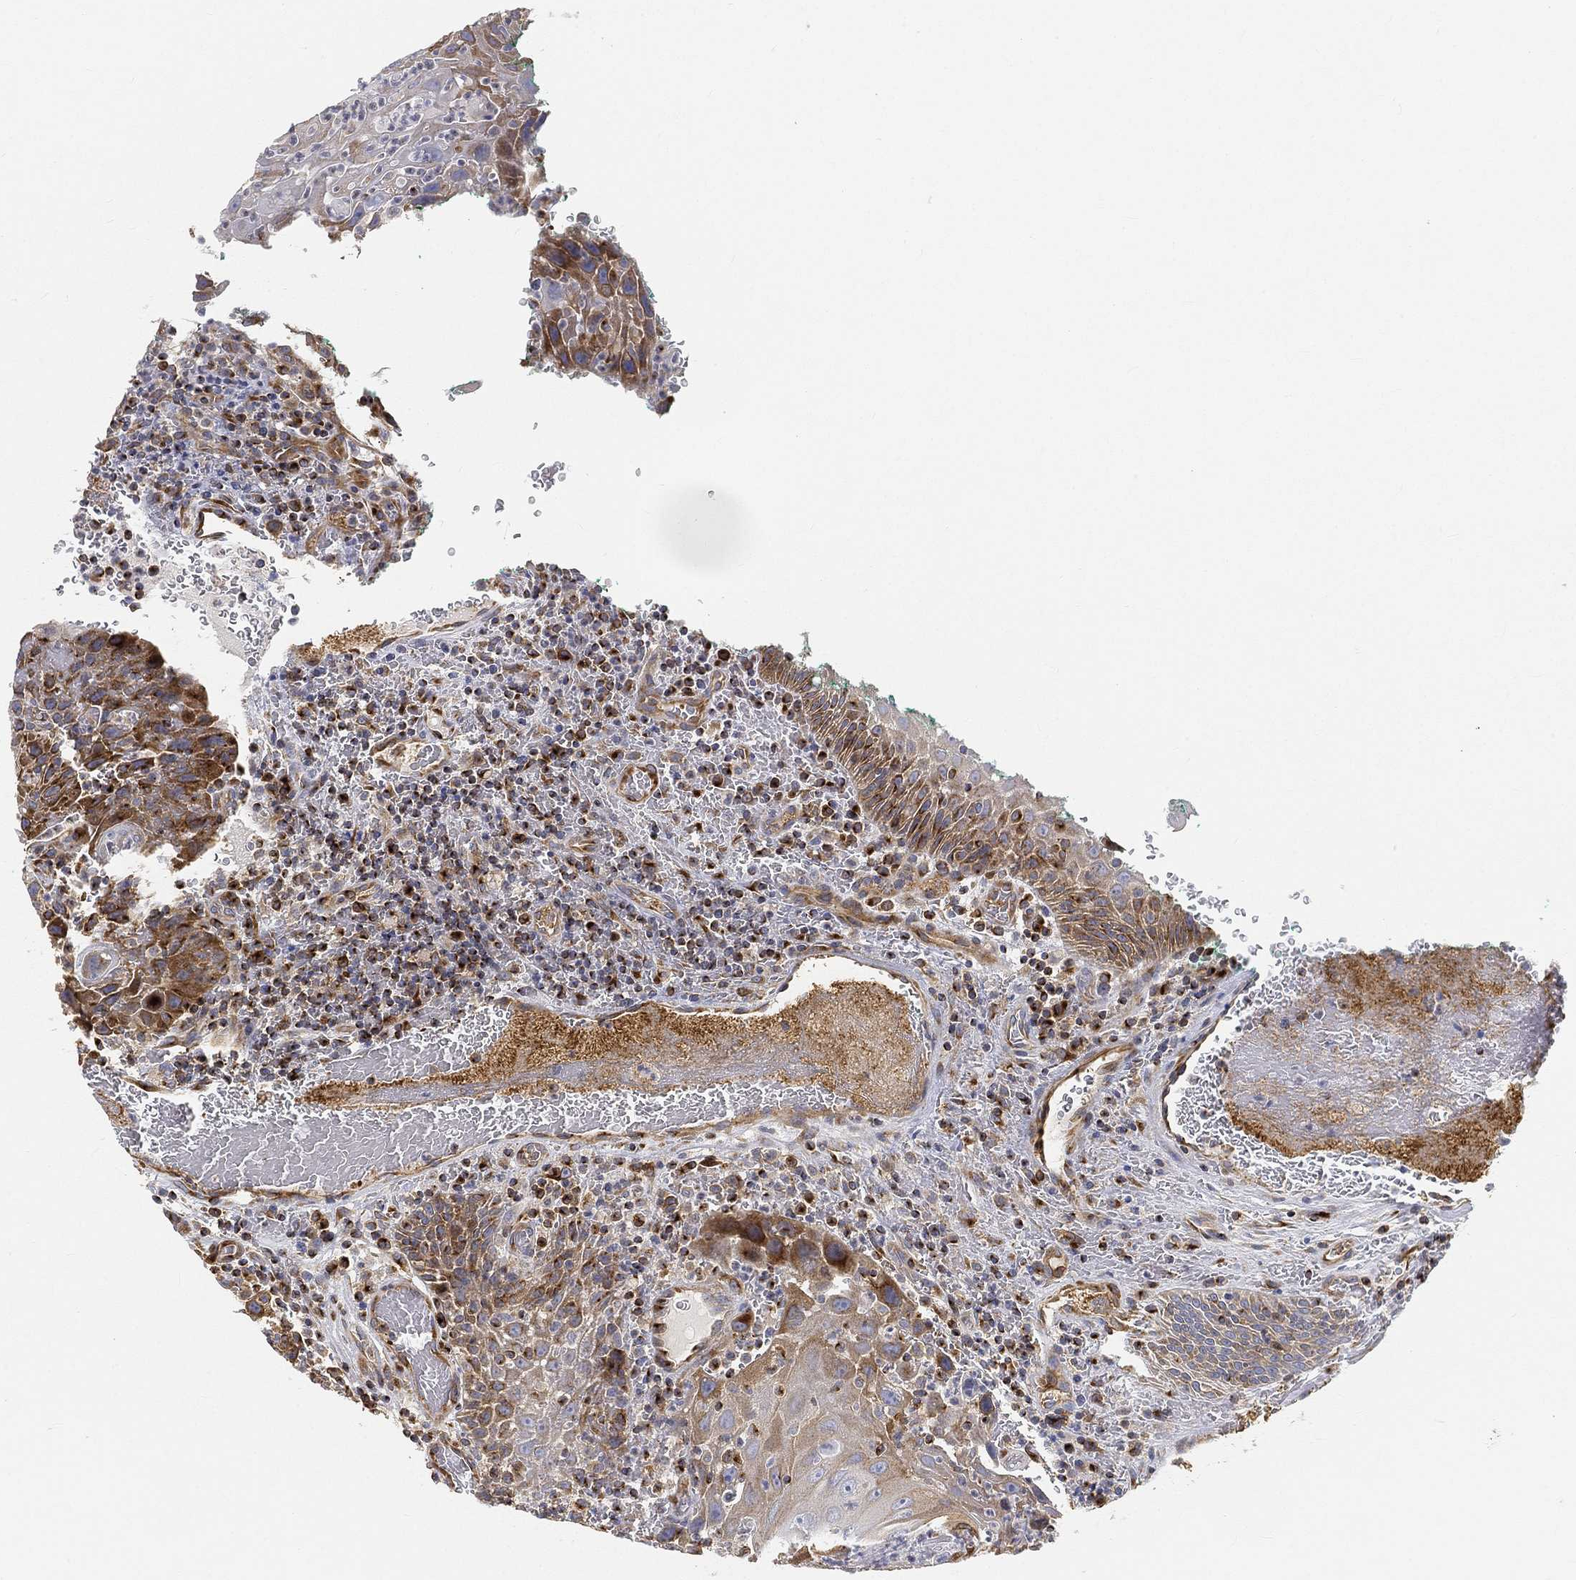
{"staining": {"intensity": "strong", "quantity": "25%-75%", "location": "cytoplasmic/membranous"}, "tissue": "head and neck cancer", "cell_type": "Tumor cells", "image_type": "cancer", "snomed": [{"axis": "morphology", "description": "Squamous cell carcinoma, NOS"}, {"axis": "topography", "description": "Head-Neck"}], "caption": "The histopathology image demonstrates a brown stain indicating the presence of a protein in the cytoplasmic/membranous of tumor cells in head and neck squamous cell carcinoma.", "gene": "TMEM25", "patient": {"sex": "male", "age": 69}}